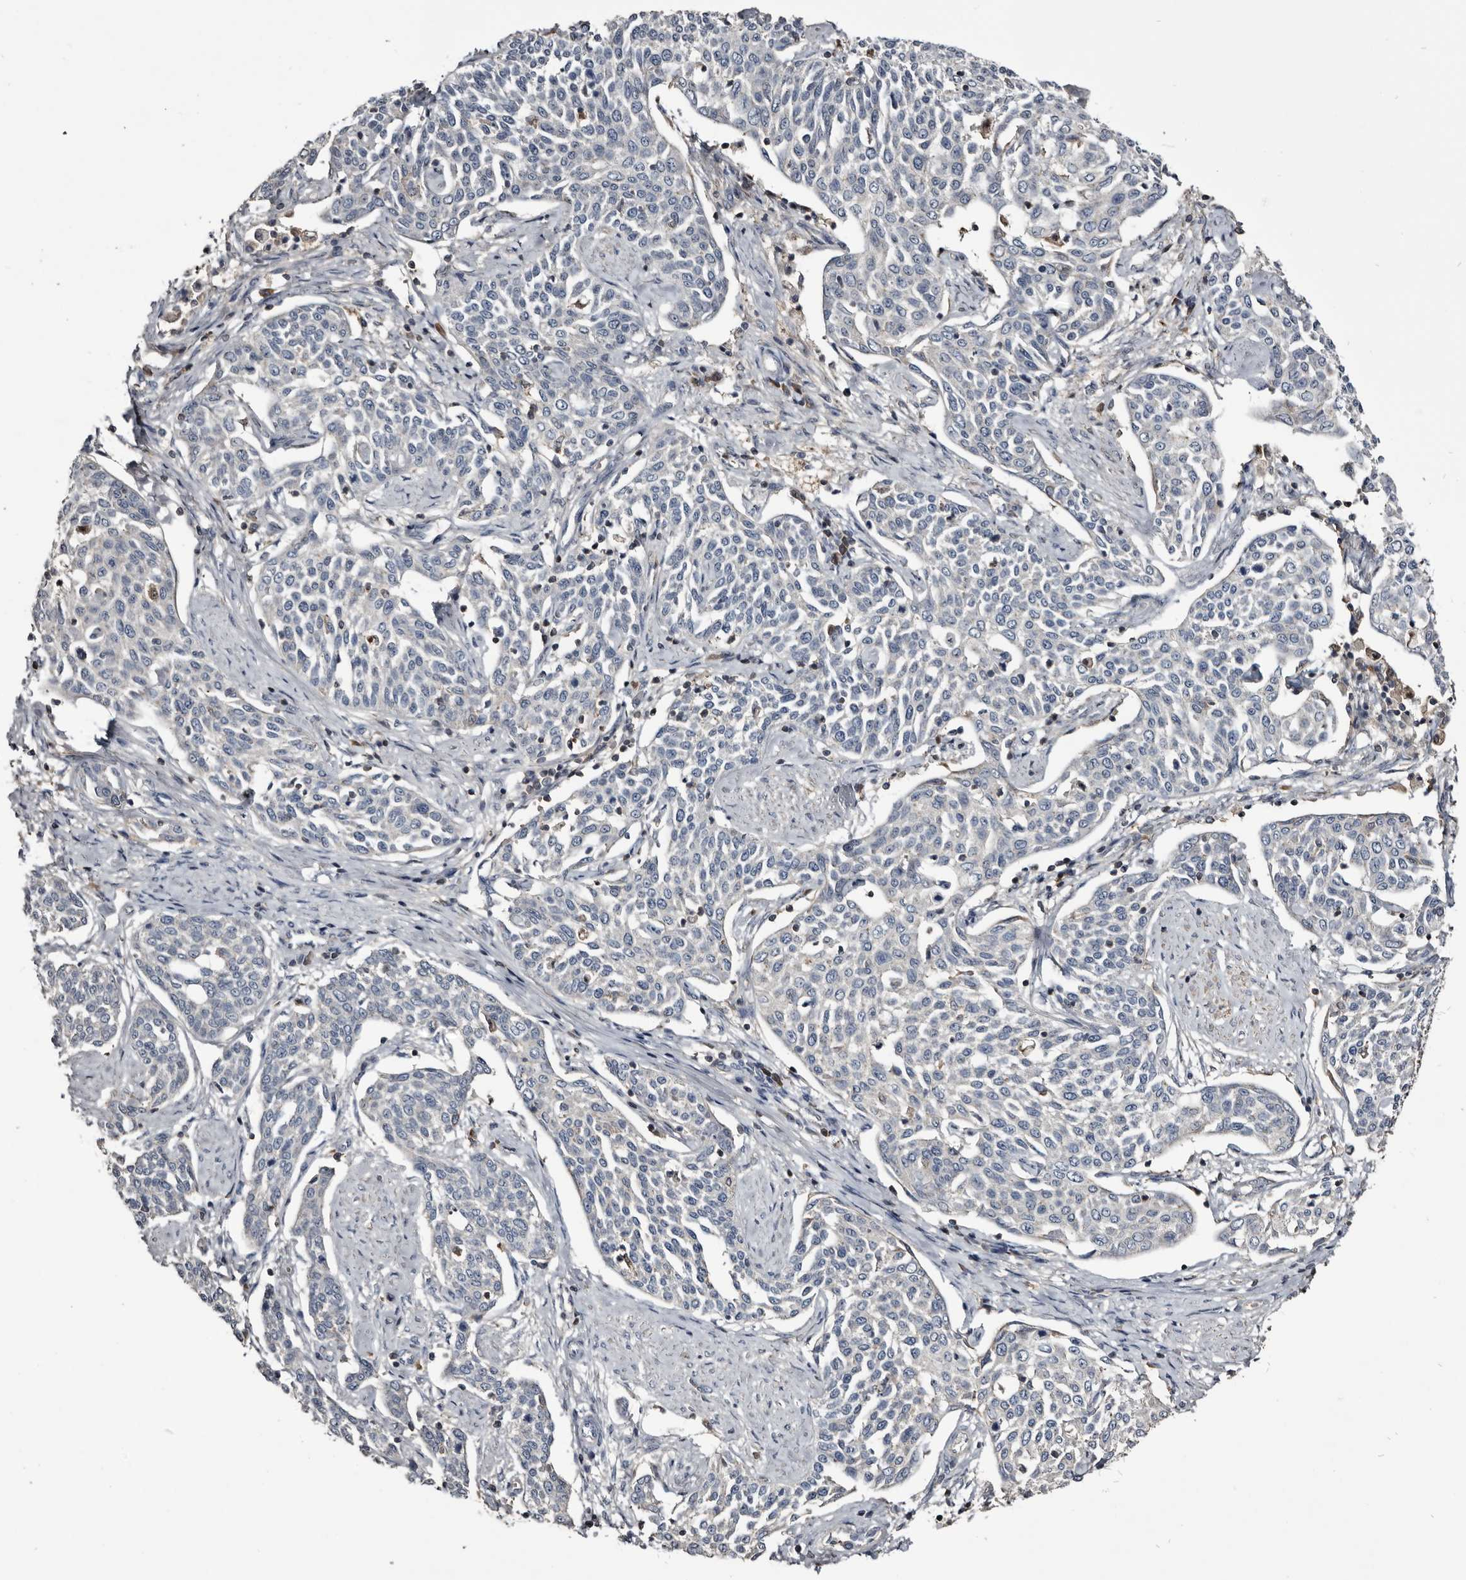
{"staining": {"intensity": "negative", "quantity": "none", "location": "none"}, "tissue": "cervical cancer", "cell_type": "Tumor cells", "image_type": "cancer", "snomed": [{"axis": "morphology", "description": "Squamous cell carcinoma, NOS"}, {"axis": "topography", "description": "Cervix"}], "caption": "High magnification brightfield microscopy of squamous cell carcinoma (cervical) stained with DAB (brown) and counterstained with hematoxylin (blue): tumor cells show no significant positivity.", "gene": "TTC39A", "patient": {"sex": "female", "age": 34}}